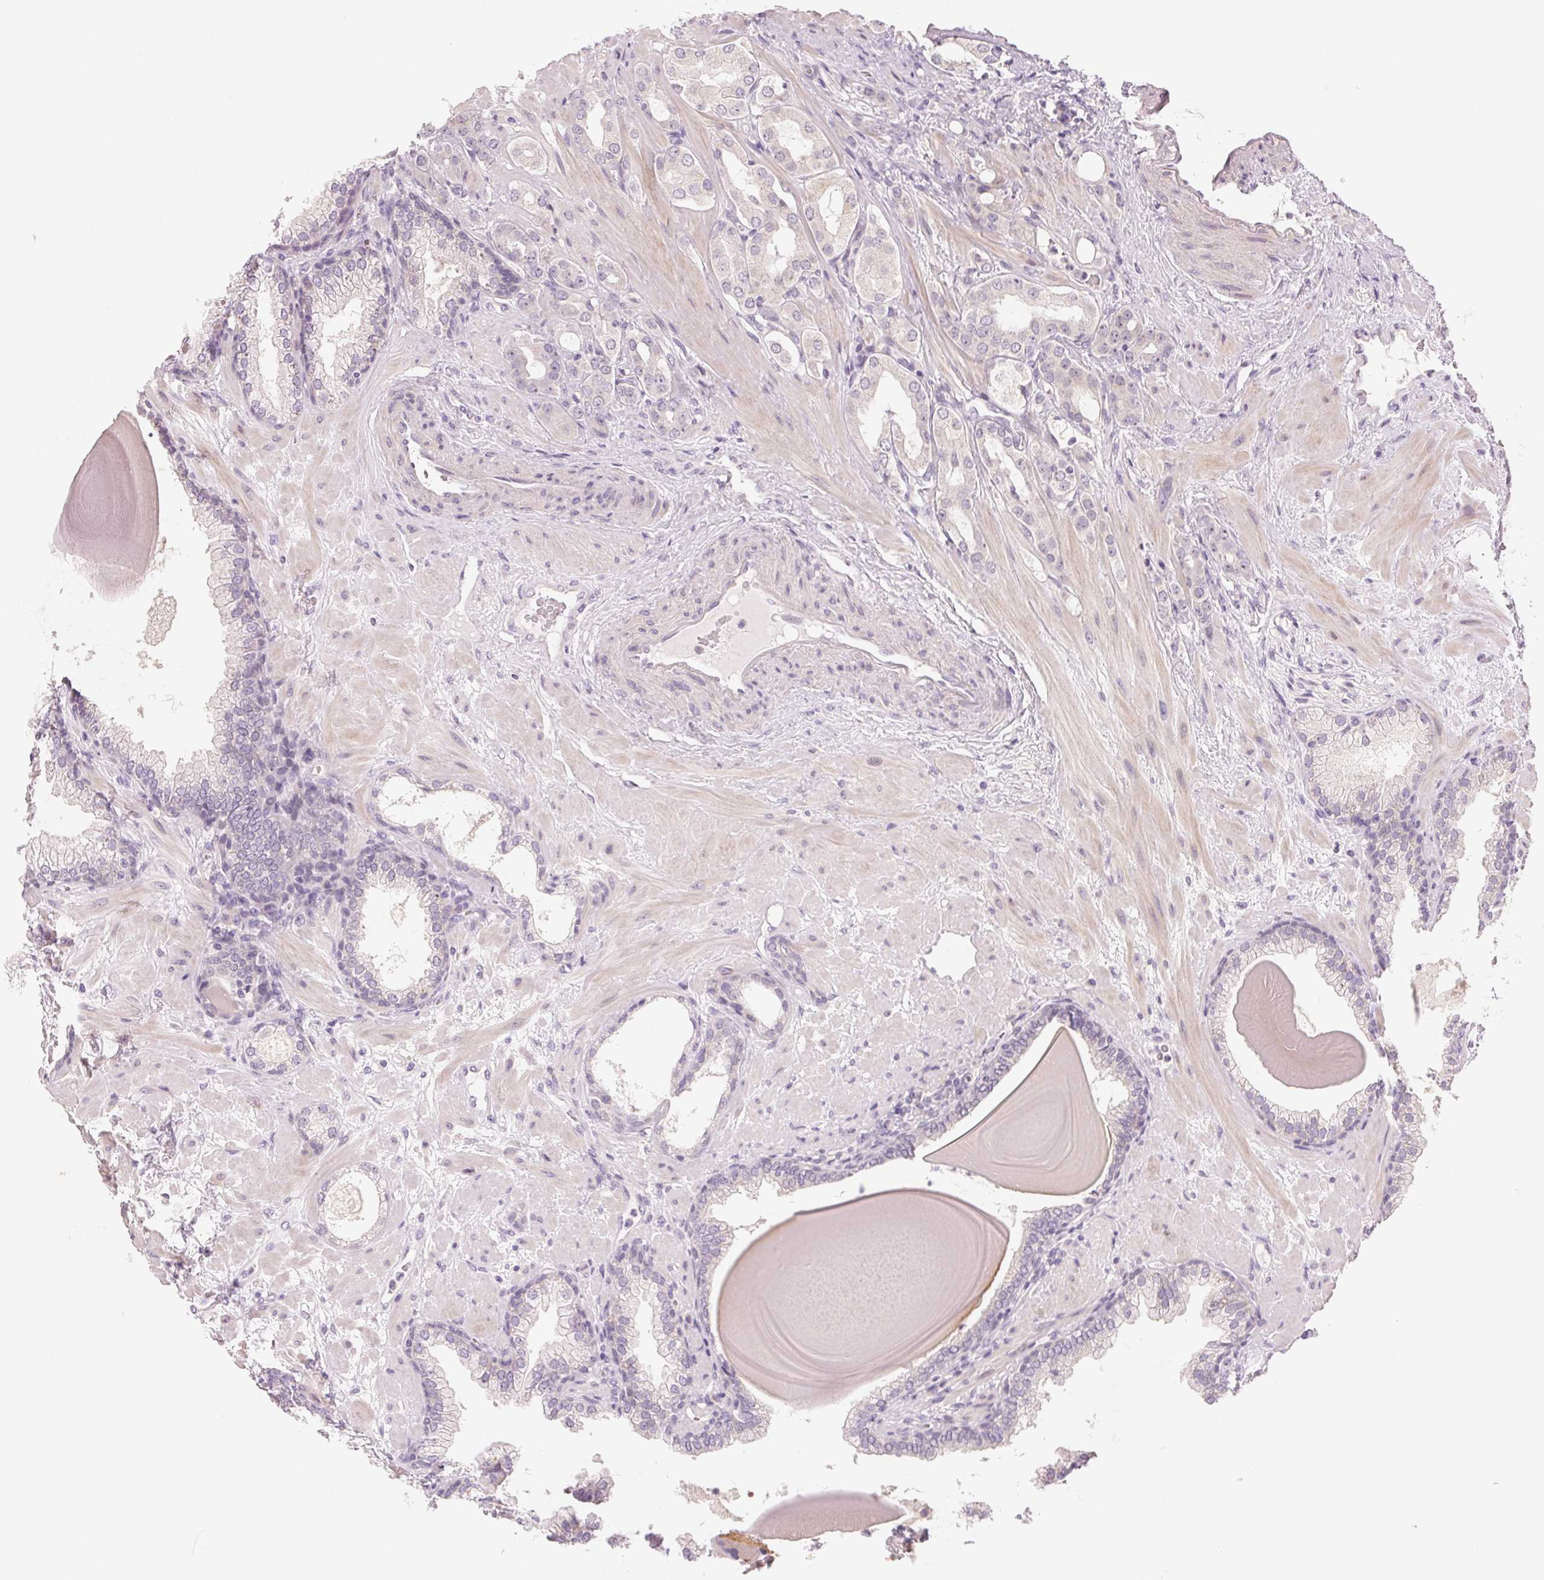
{"staining": {"intensity": "negative", "quantity": "none", "location": "none"}, "tissue": "prostate cancer", "cell_type": "Tumor cells", "image_type": "cancer", "snomed": [{"axis": "morphology", "description": "Adenocarcinoma, Low grade"}, {"axis": "topography", "description": "Prostate"}], "caption": "IHC photomicrograph of human adenocarcinoma (low-grade) (prostate) stained for a protein (brown), which shows no positivity in tumor cells.", "gene": "MYBL1", "patient": {"sex": "male", "age": 57}}